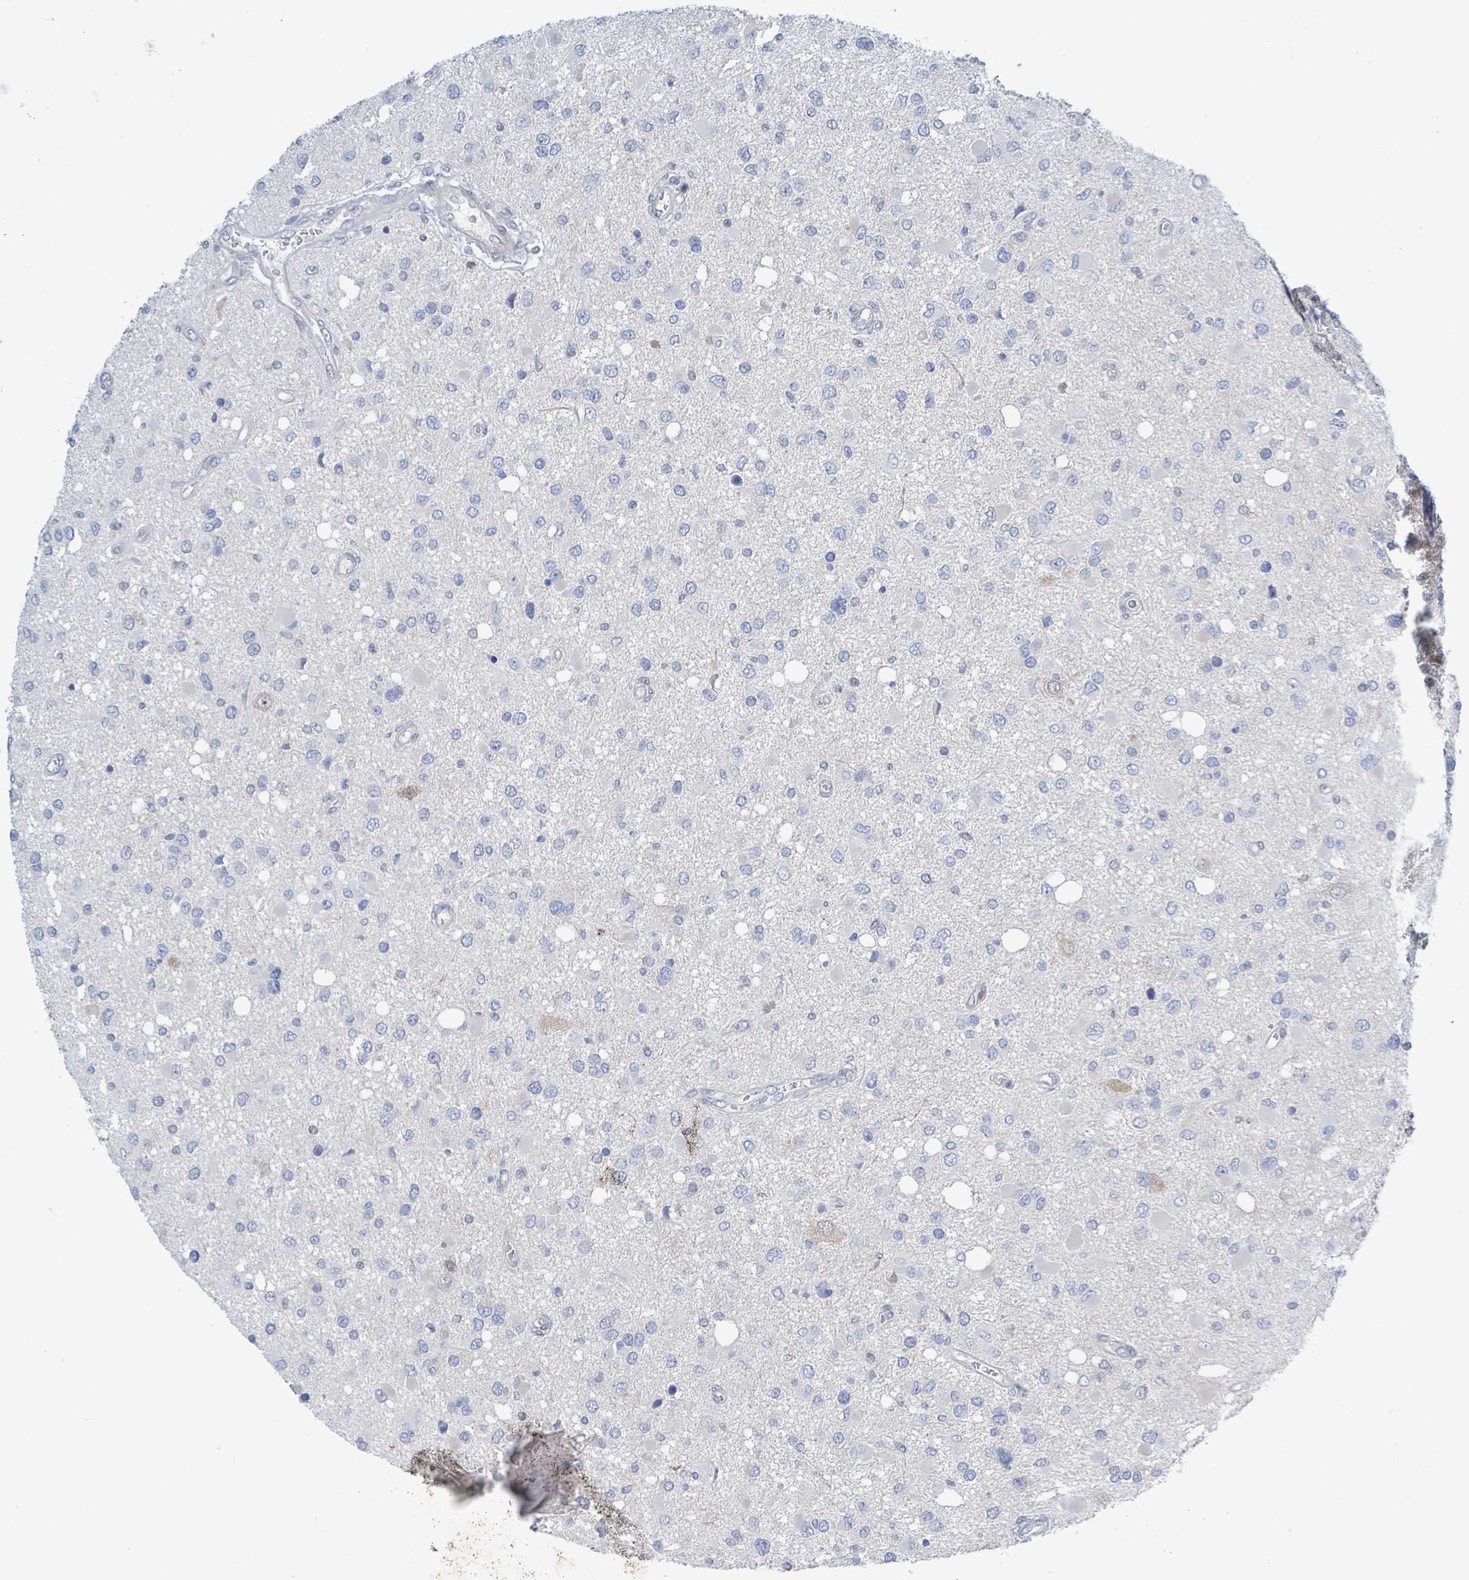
{"staining": {"intensity": "negative", "quantity": "none", "location": "none"}, "tissue": "glioma", "cell_type": "Tumor cells", "image_type": "cancer", "snomed": [{"axis": "morphology", "description": "Glioma, malignant, High grade"}, {"axis": "topography", "description": "Brain"}], "caption": "DAB immunohistochemical staining of high-grade glioma (malignant) displays no significant expression in tumor cells.", "gene": "DGKZ", "patient": {"sex": "male", "age": 53}}